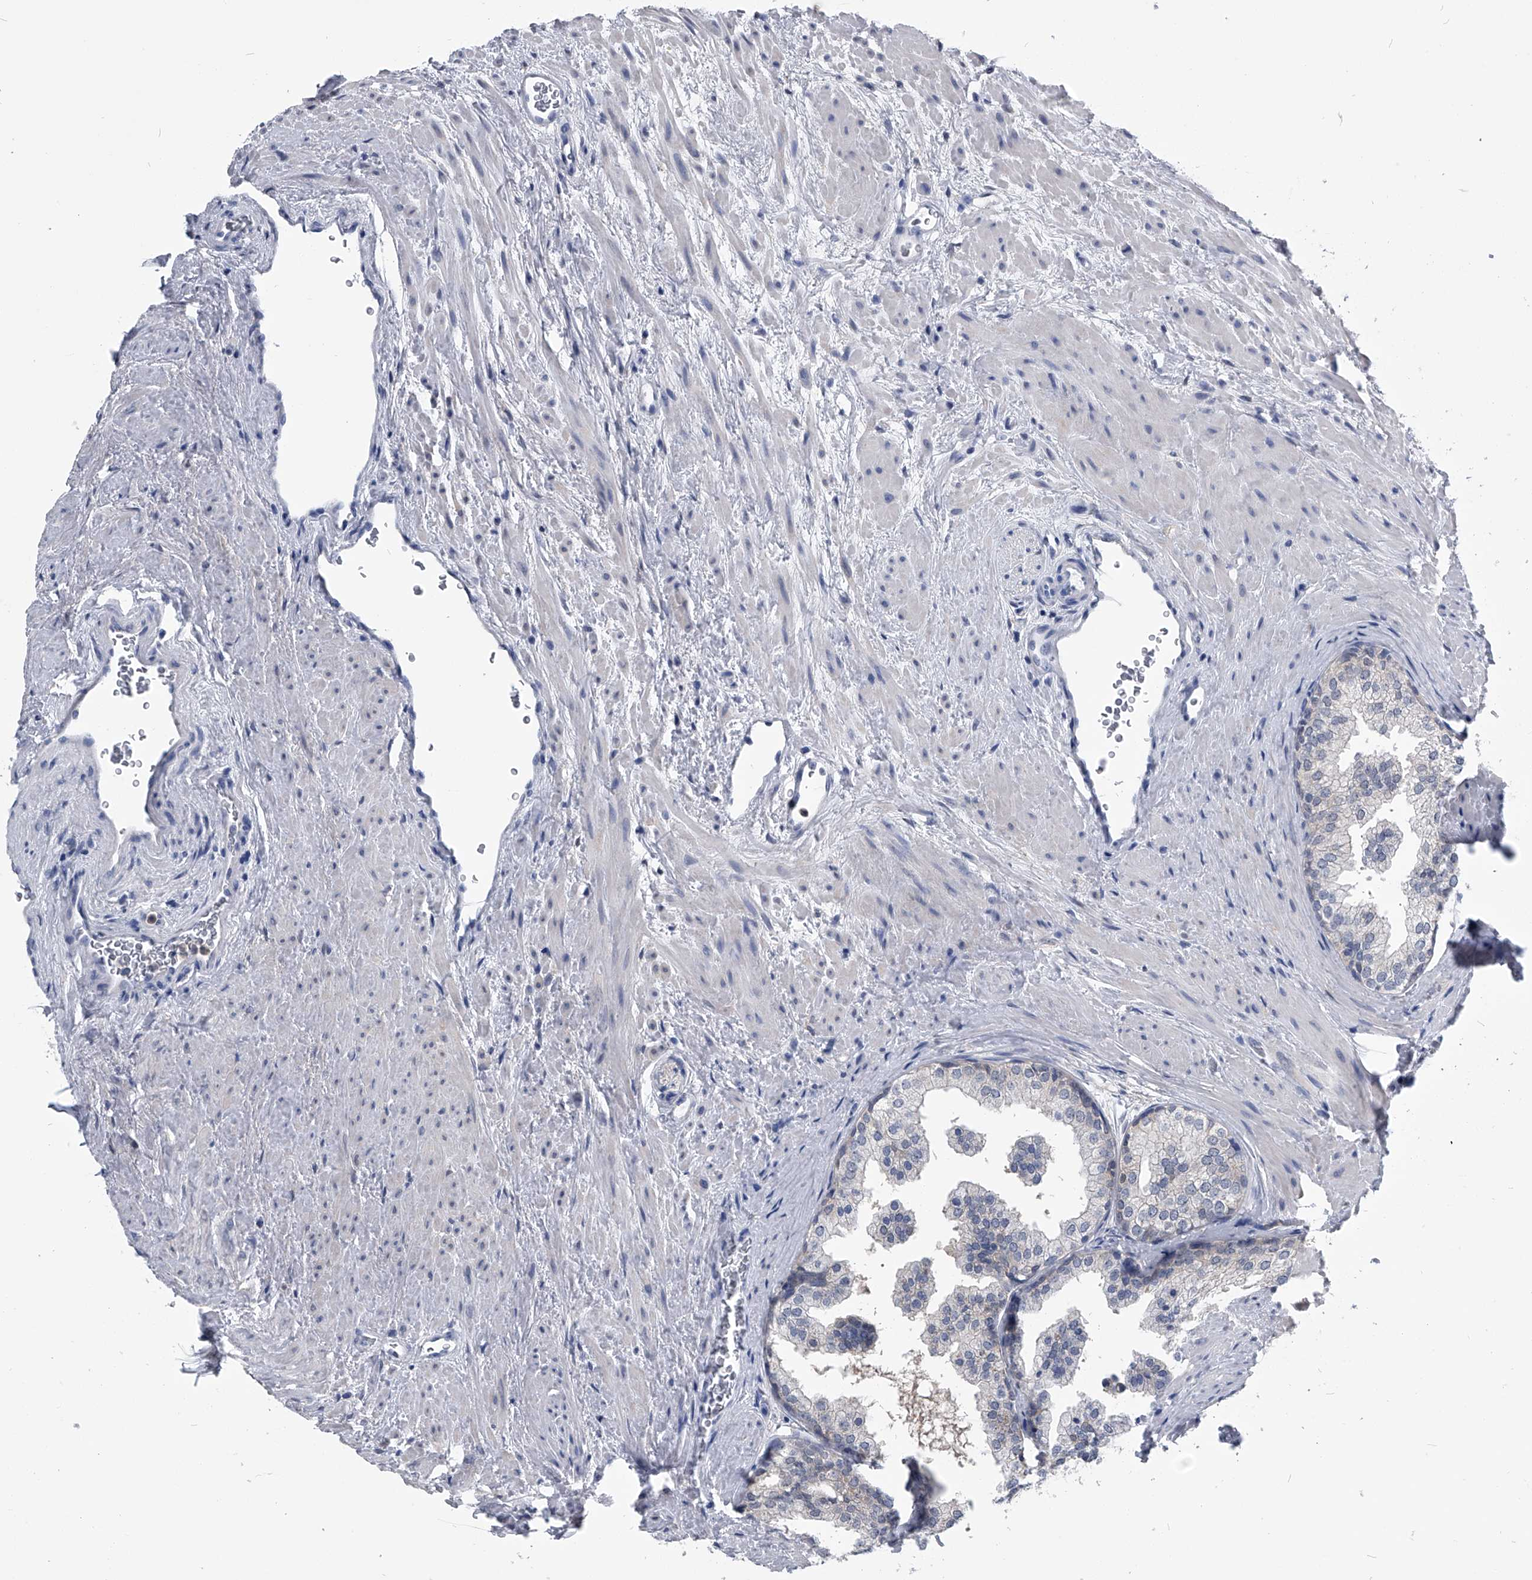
{"staining": {"intensity": "negative", "quantity": "none", "location": "none"}, "tissue": "prostate", "cell_type": "Glandular cells", "image_type": "normal", "snomed": [{"axis": "morphology", "description": "Normal tissue, NOS"}, {"axis": "topography", "description": "Prostate"}], "caption": "Protein analysis of normal prostate reveals no significant positivity in glandular cells.", "gene": "PDXK", "patient": {"sex": "male", "age": 48}}